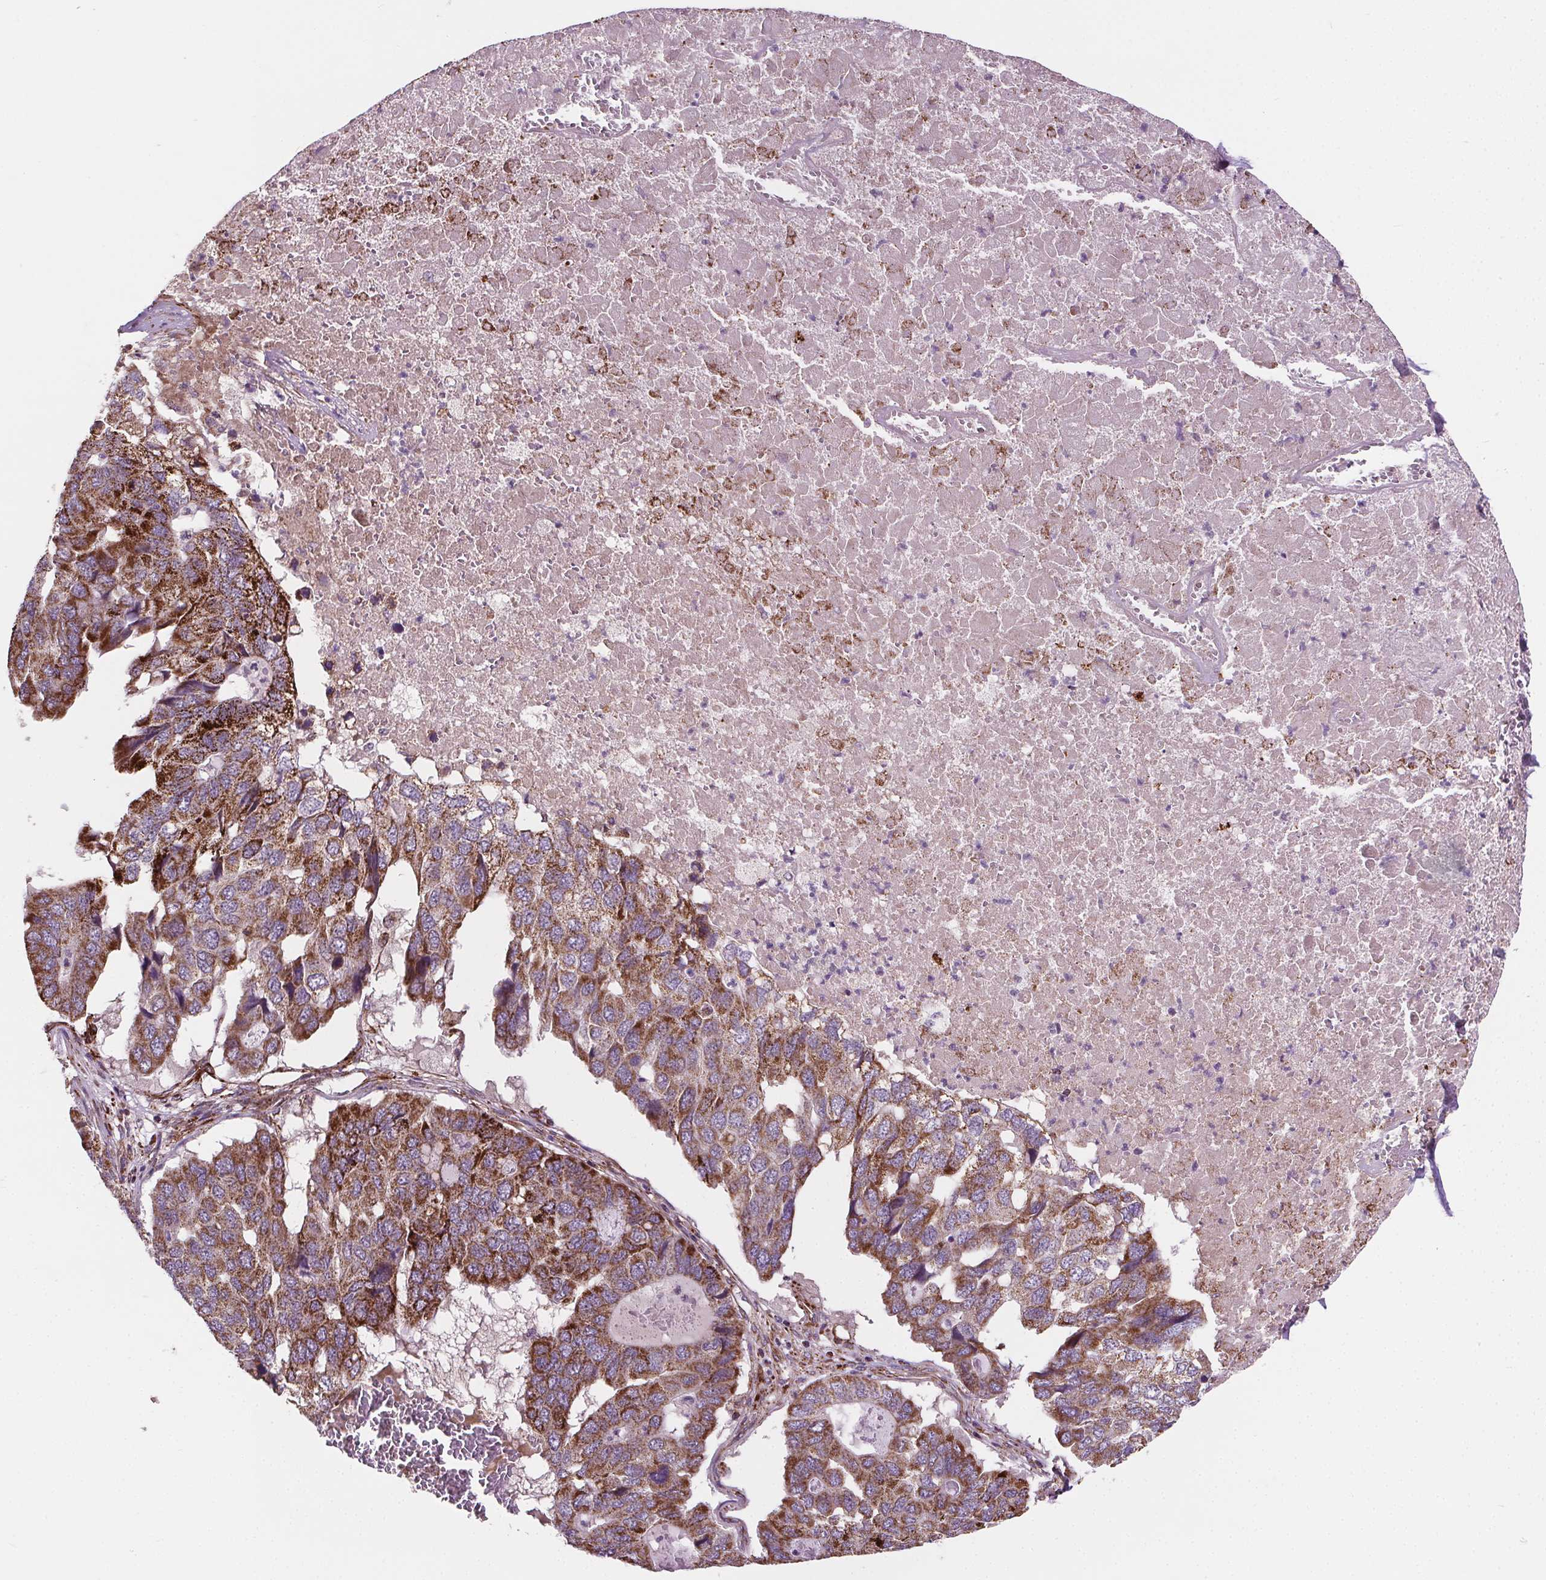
{"staining": {"intensity": "moderate", "quantity": ">75%", "location": "cytoplasmic/membranous"}, "tissue": "pancreatic cancer", "cell_type": "Tumor cells", "image_type": "cancer", "snomed": [{"axis": "morphology", "description": "Adenocarcinoma, NOS"}, {"axis": "topography", "description": "Pancreas"}], "caption": "High-magnification brightfield microscopy of pancreatic adenocarcinoma stained with DAB (3,3'-diaminobenzidine) (brown) and counterstained with hematoxylin (blue). tumor cells exhibit moderate cytoplasmic/membranous positivity is identified in approximately>75% of cells. (brown staining indicates protein expression, while blue staining denotes nuclei).", "gene": "GOLT1B", "patient": {"sex": "male", "age": 50}}